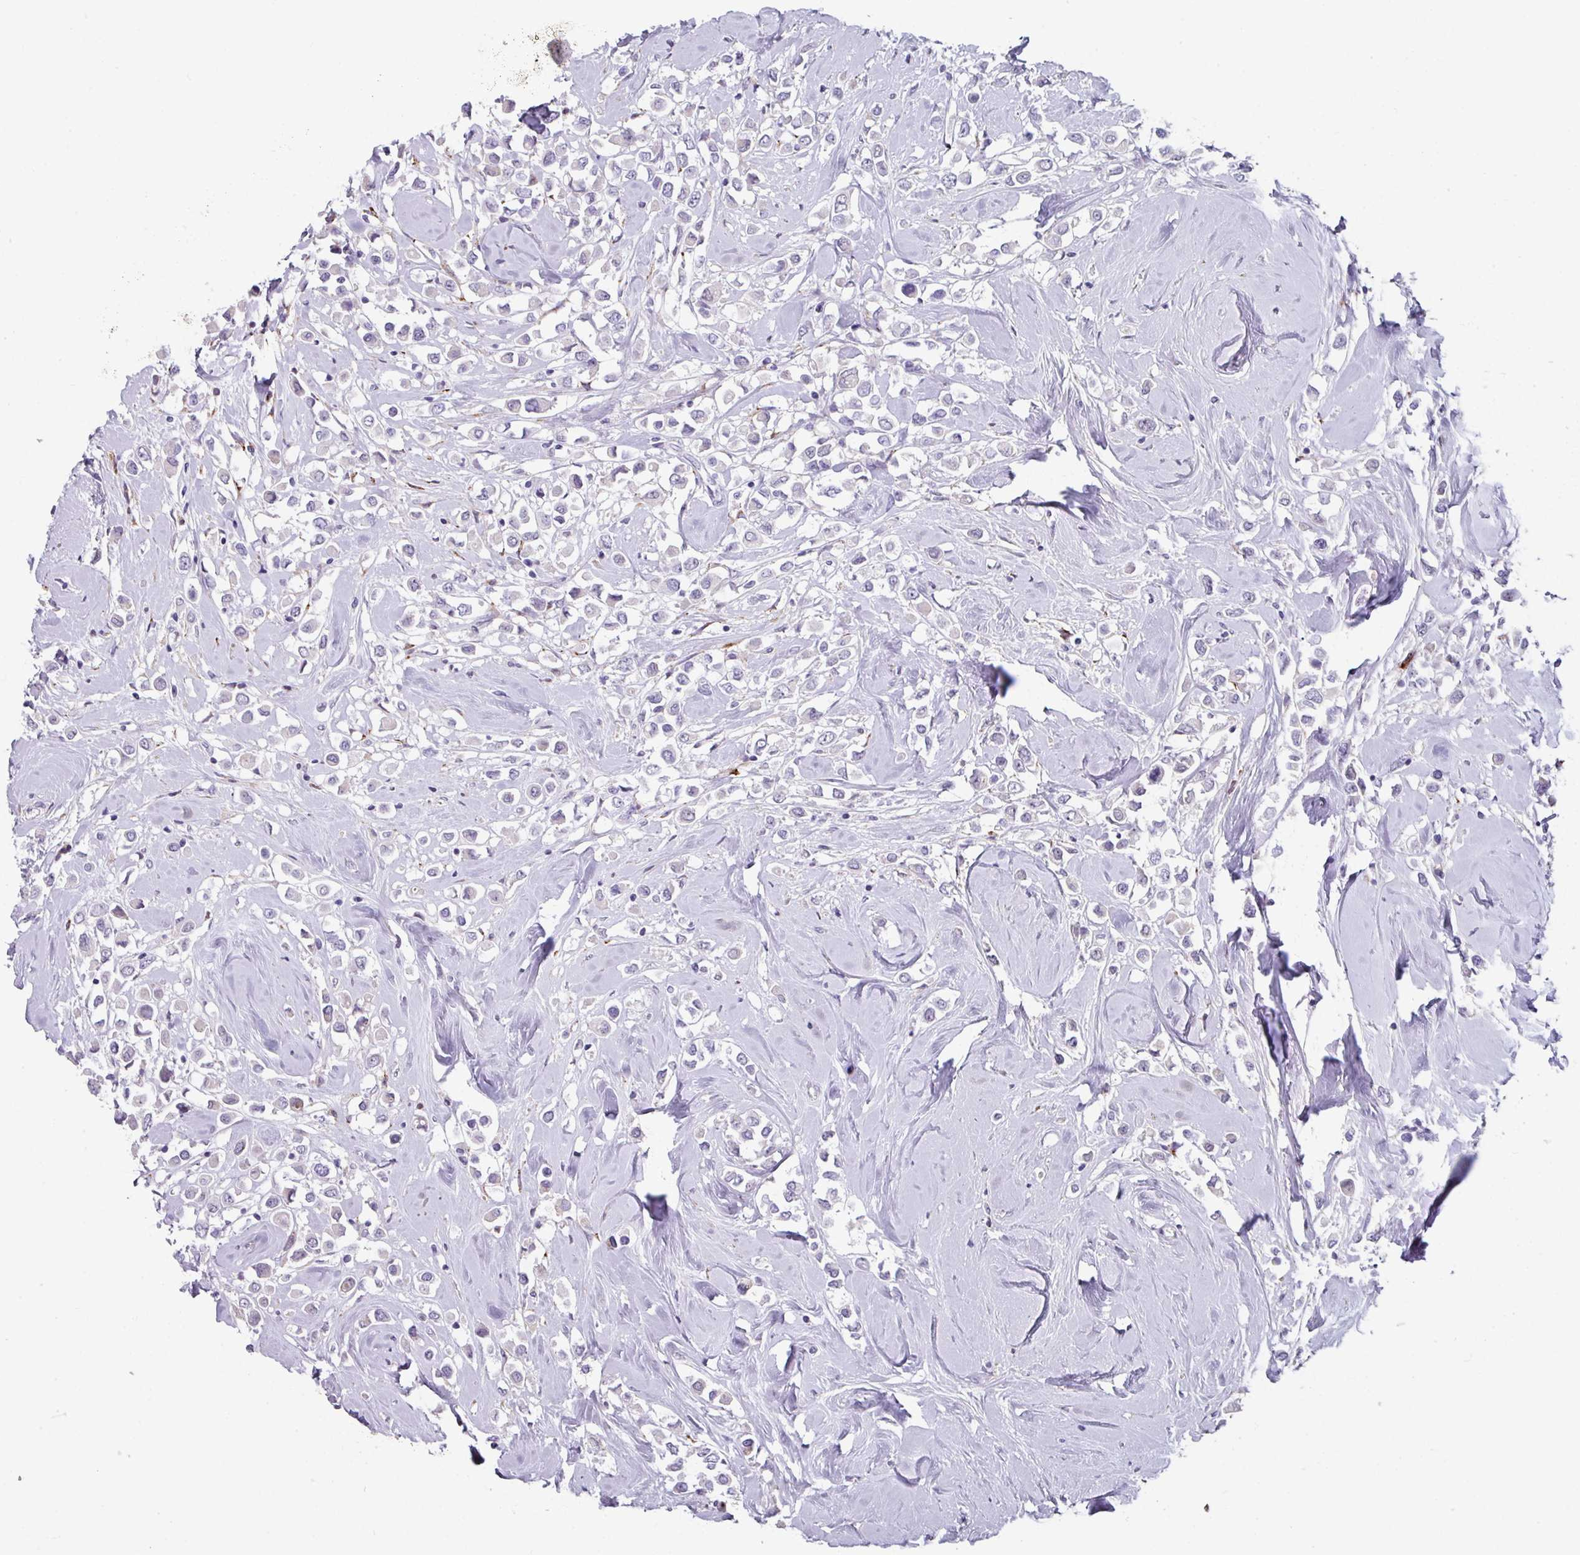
{"staining": {"intensity": "negative", "quantity": "none", "location": "none"}, "tissue": "breast cancer", "cell_type": "Tumor cells", "image_type": "cancer", "snomed": [{"axis": "morphology", "description": "Duct carcinoma"}, {"axis": "topography", "description": "Breast"}], "caption": "There is no significant positivity in tumor cells of infiltrating ductal carcinoma (breast). (Immunohistochemistry, brightfield microscopy, high magnification).", "gene": "BMS1", "patient": {"sex": "female", "age": 61}}